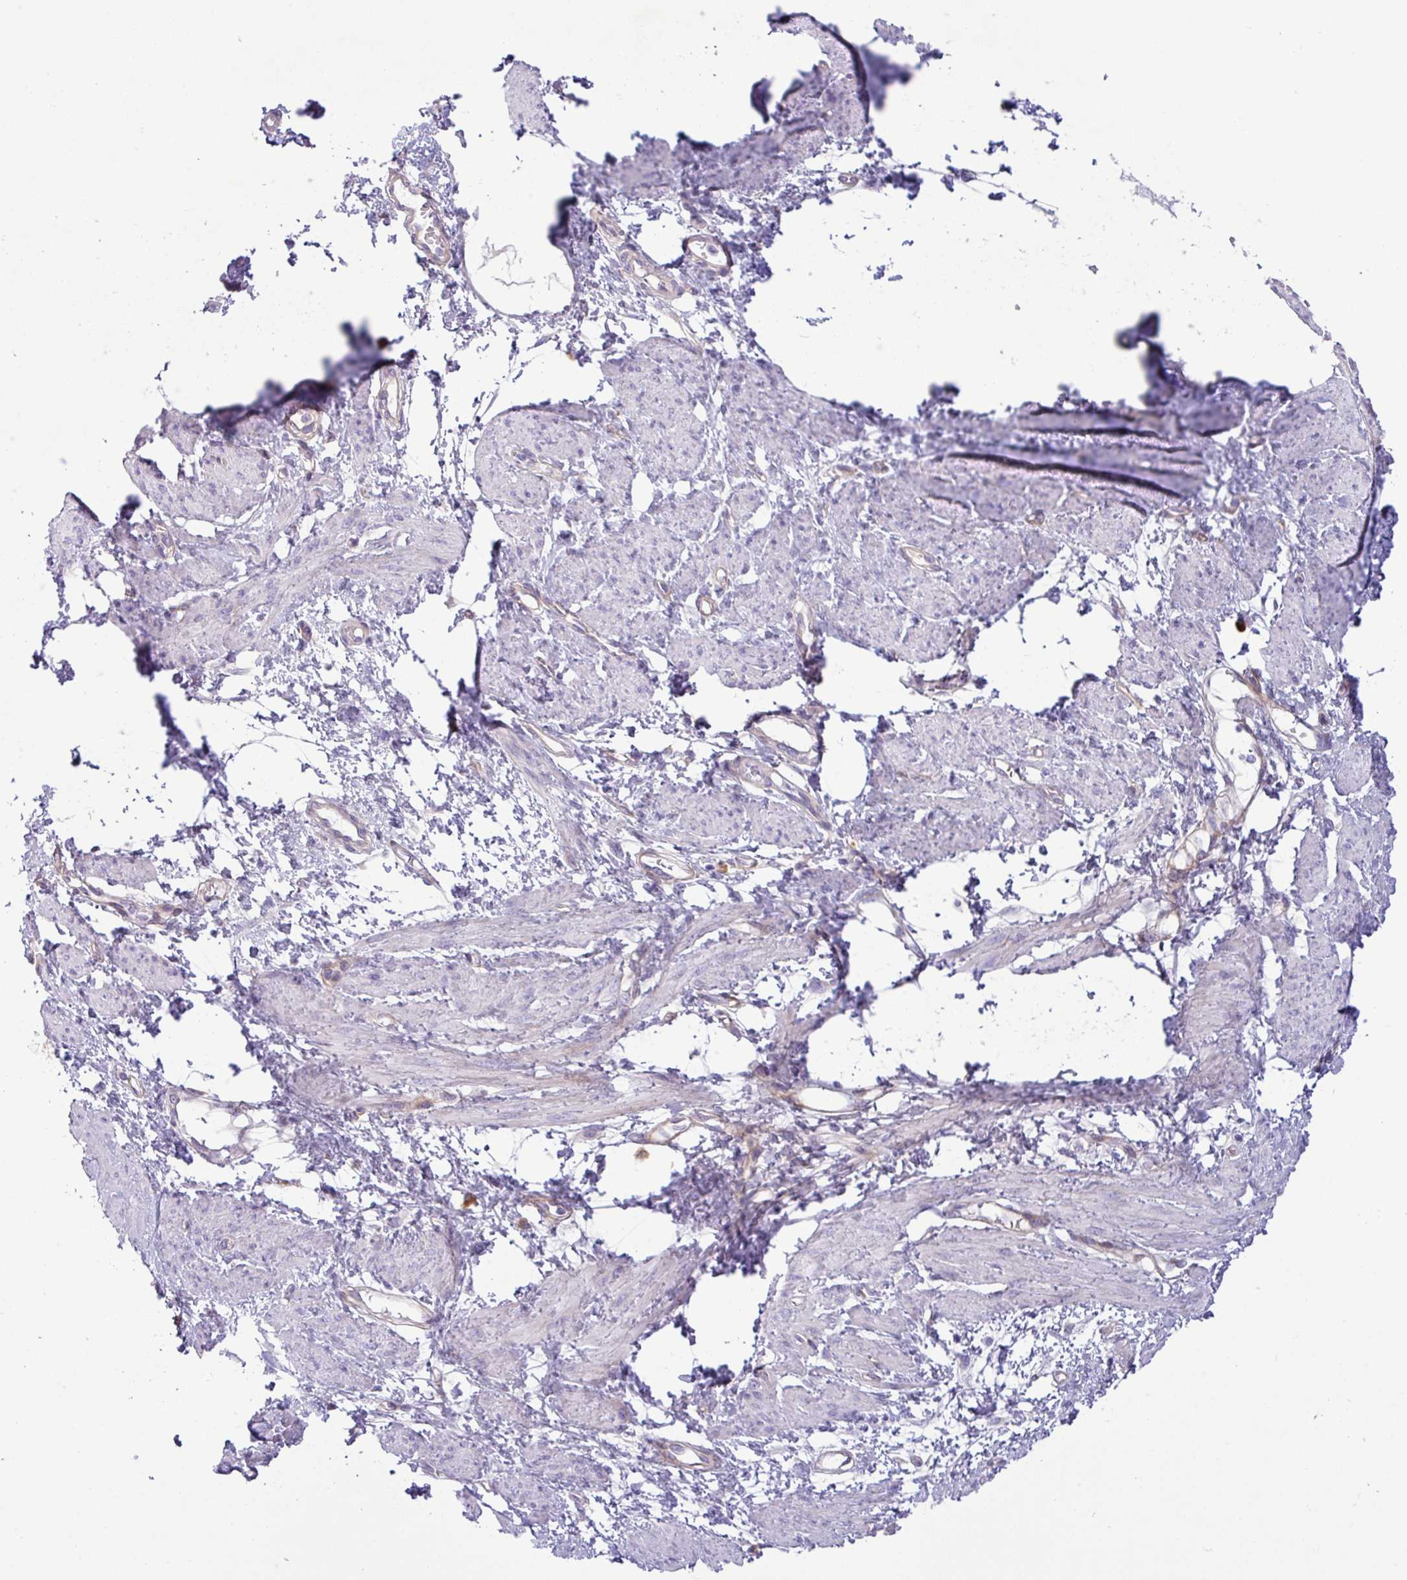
{"staining": {"intensity": "negative", "quantity": "none", "location": "none"}, "tissue": "smooth muscle", "cell_type": "Smooth muscle cells", "image_type": "normal", "snomed": [{"axis": "morphology", "description": "Normal tissue, NOS"}, {"axis": "topography", "description": "Smooth muscle"}, {"axis": "topography", "description": "Uterus"}], "caption": "Smooth muscle was stained to show a protein in brown. There is no significant staining in smooth muscle cells. (Stains: DAB (3,3'-diaminobenzidine) immunohistochemistry with hematoxylin counter stain, Microscopy: brightfield microscopy at high magnification).", "gene": "KIRREL3", "patient": {"sex": "female", "age": 39}}